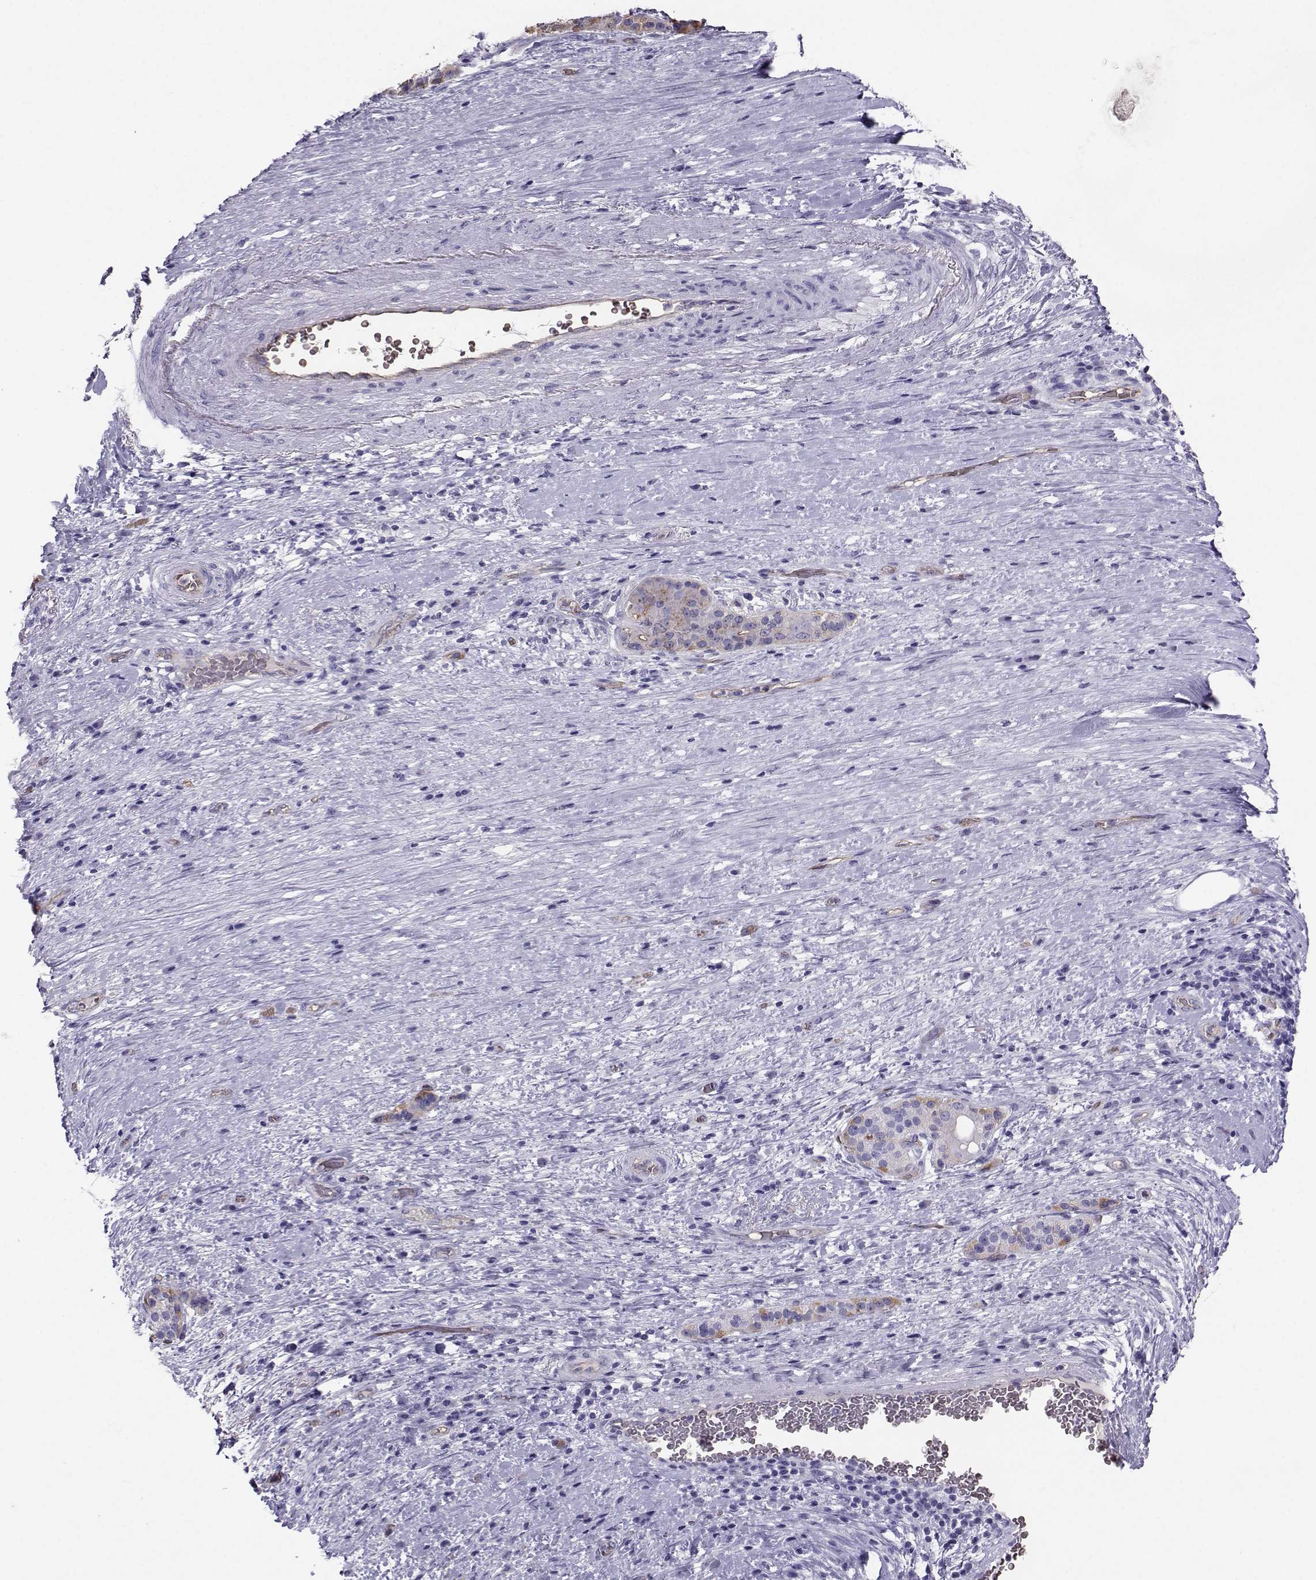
{"staining": {"intensity": "weak", "quantity": "<25%", "location": "cytoplasmic/membranous"}, "tissue": "pancreatic cancer", "cell_type": "Tumor cells", "image_type": "cancer", "snomed": [{"axis": "morphology", "description": "Adenocarcinoma, NOS"}, {"axis": "topography", "description": "Pancreas"}], "caption": "There is no significant positivity in tumor cells of pancreatic adenocarcinoma.", "gene": "CLUL1", "patient": {"sex": "male", "age": 63}}